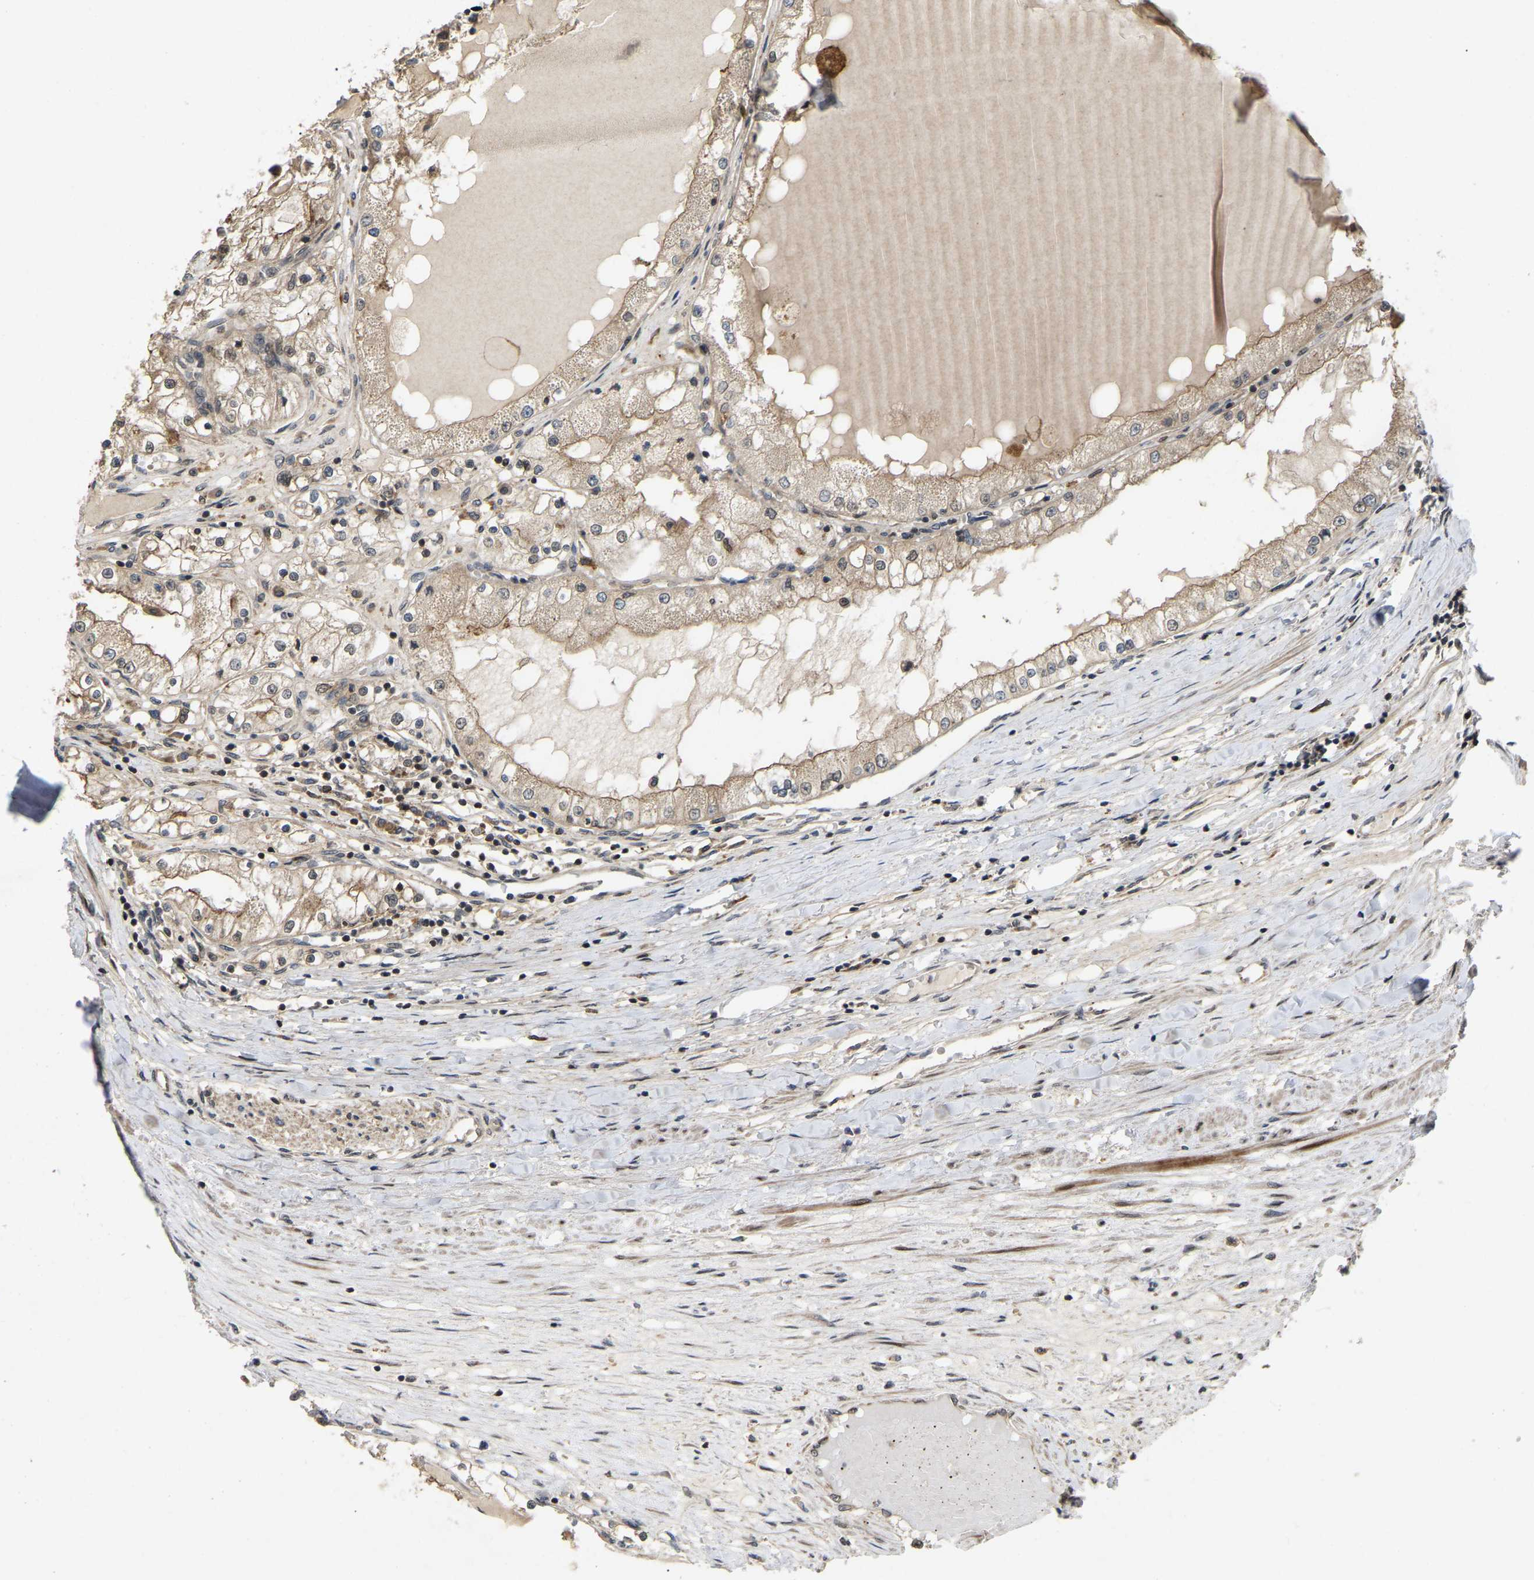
{"staining": {"intensity": "weak", "quantity": ">75%", "location": "cytoplasmic/membranous"}, "tissue": "renal cancer", "cell_type": "Tumor cells", "image_type": "cancer", "snomed": [{"axis": "morphology", "description": "Adenocarcinoma, NOS"}, {"axis": "topography", "description": "Kidney"}], "caption": "Immunohistochemical staining of renal cancer shows weak cytoplasmic/membranous protein positivity in approximately >75% of tumor cells.", "gene": "KIAA1549", "patient": {"sex": "male", "age": 68}}